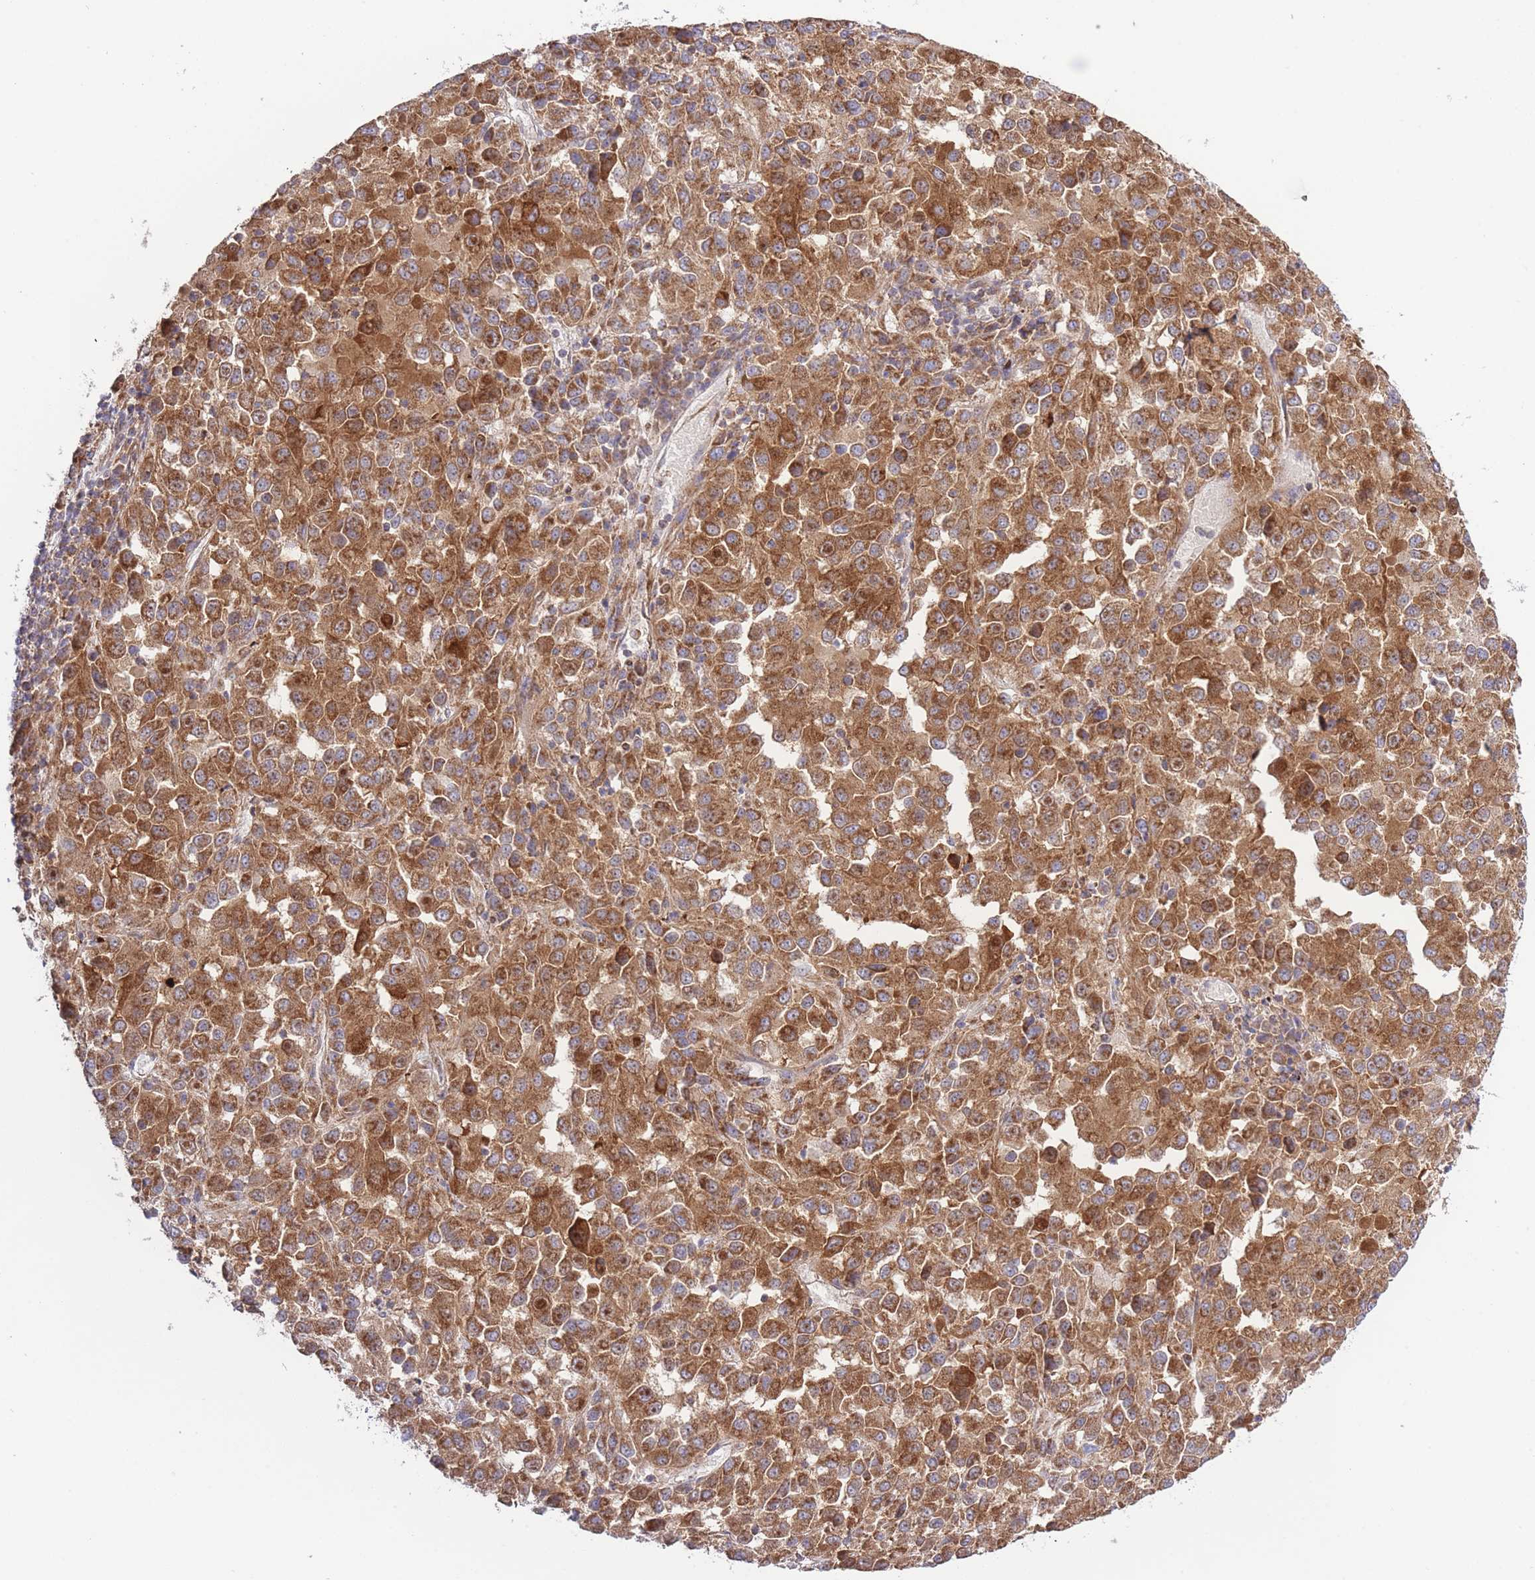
{"staining": {"intensity": "strong", "quantity": ">75%", "location": "cytoplasmic/membranous"}, "tissue": "melanoma", "cell_type": "Tumor cells", "image_type": "cancer", "snomed": [{"axis": "morphology", "description": "Malignant melanoma, Metastatic site"}, {"axis": "topography", "description": "Lung"}], "caption": "Melanoma stained with a protein marker displays strong staining in tumor cells.", "gene": "ATP13A2", "patient": {"sex": "male", "age": 64}}